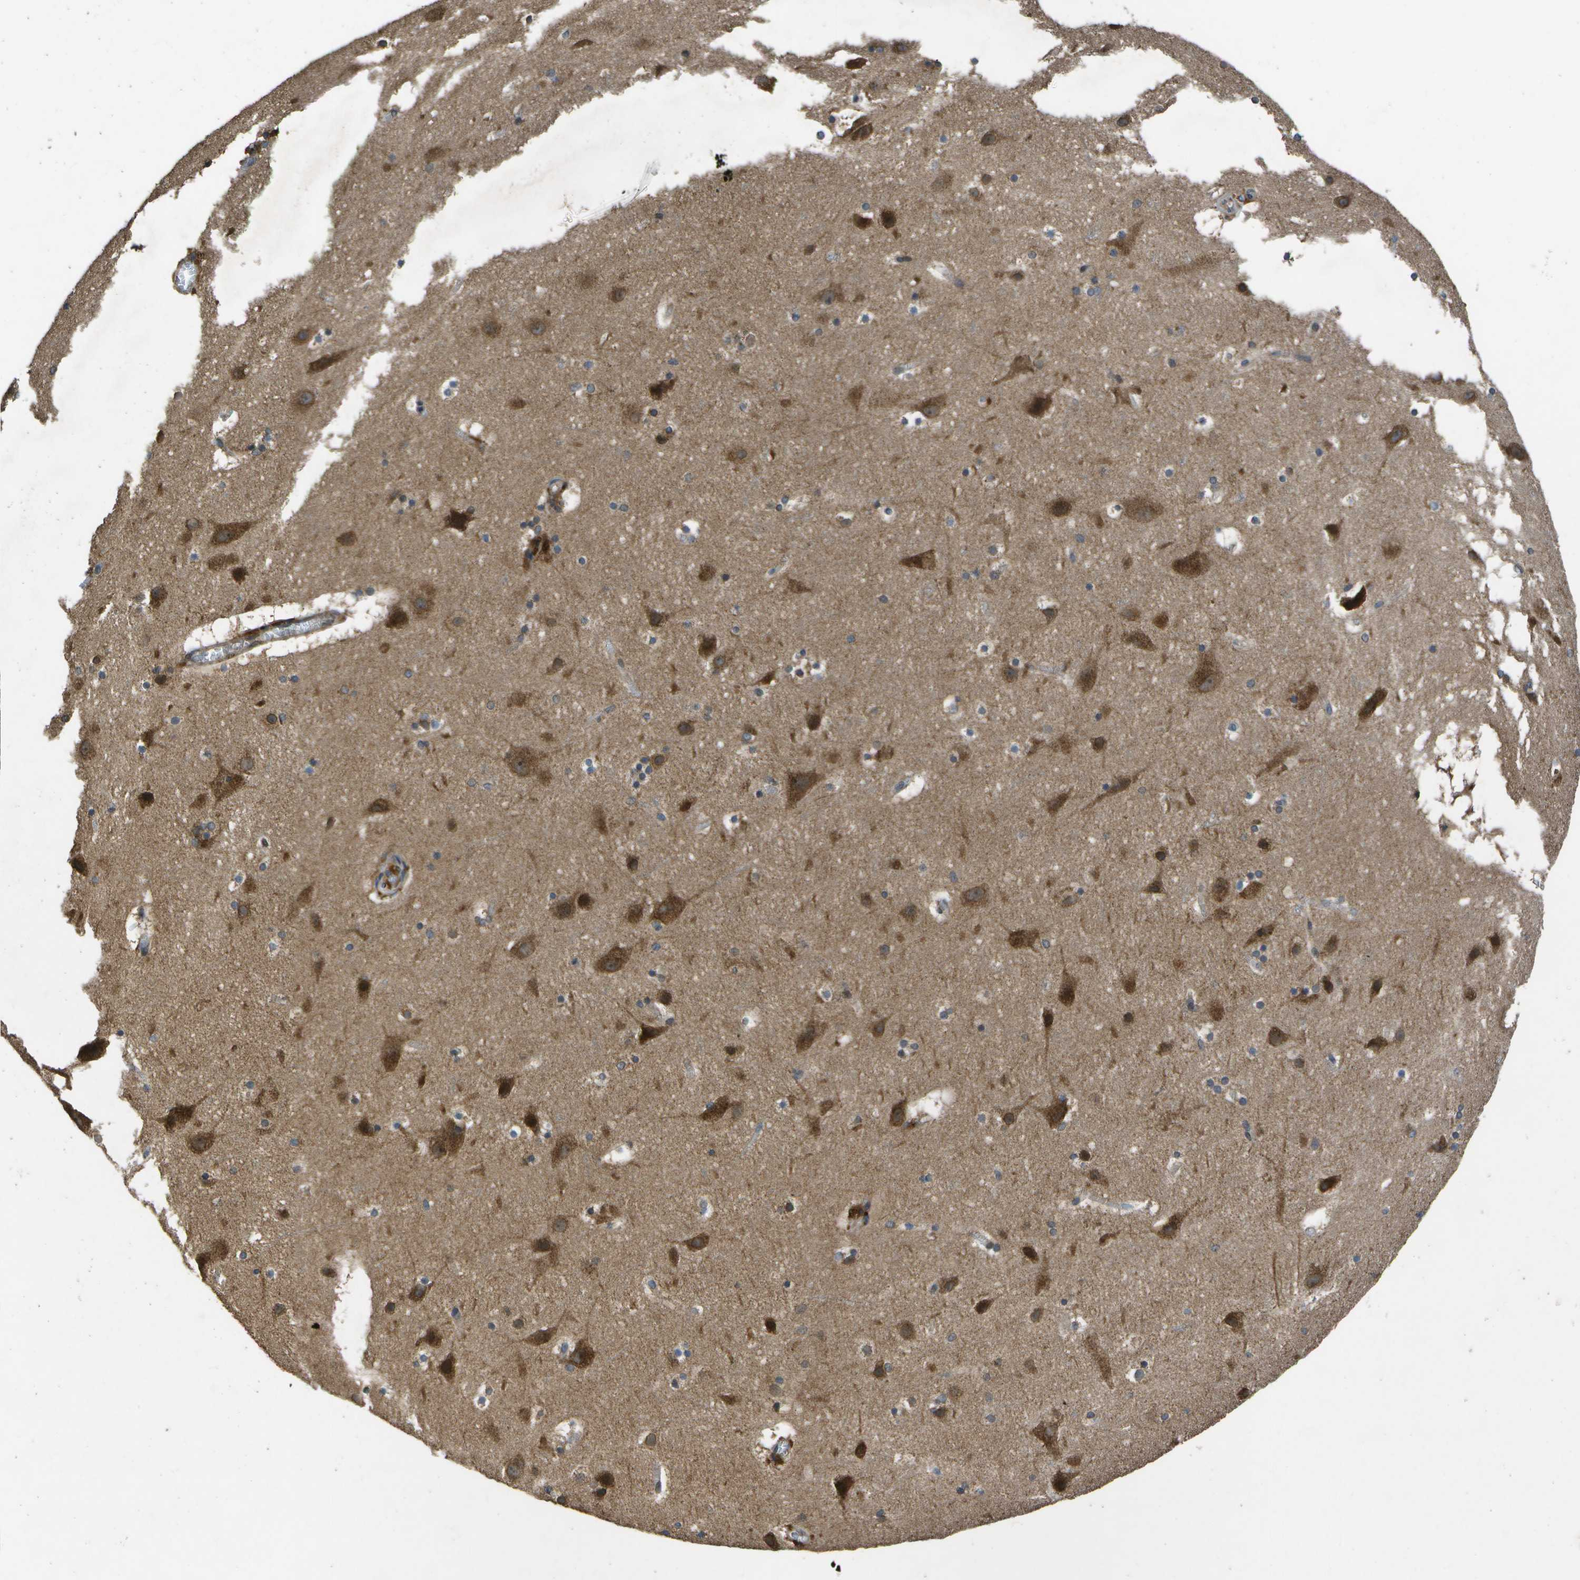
{"staining": {"intensity": "moderate", "quantity": "25%-75%", "location": "cytoplasmic/membranous"}, "tissue": "cerebral cortex", "cell_type": "Endothelial cells", "image_type": "normal", "snomed": [{"axis": "morphology", "description": "Normal tissue, NOS"}, {"axis": "topography", "description": "Cerebral cortex"}], "caption": "Immunohistochemical staining of normal cerebral cortex shows 25%-75% levels of moderate cytoplasmic/membranous protein staining in approximately 25%-75% of endothelial cells.", "gene": "HFE", "patient": {"sex": "male", "age": 45}}